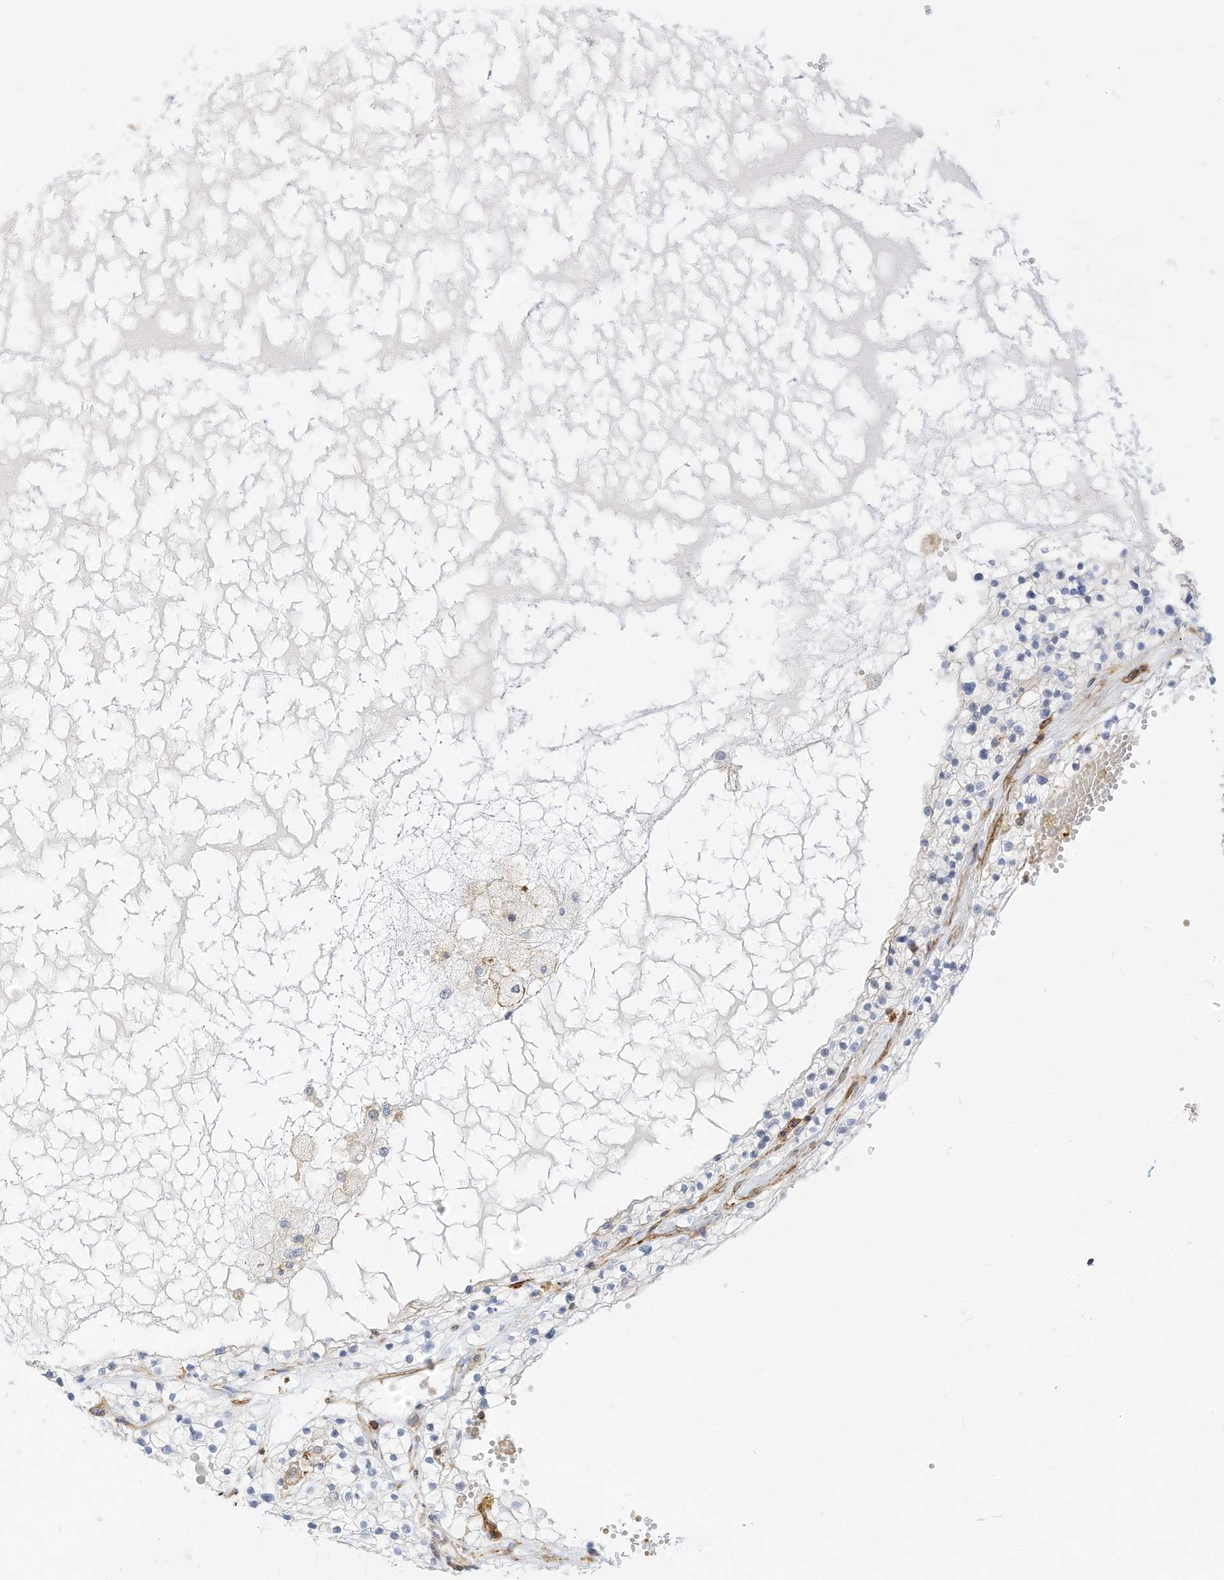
{"staining": {"intensity": "negative", "quantity": "none", "location": "none"}, "tissue": "renal cancer", "cell_type": "Tumor cells", "image_type": "cancer", "snomed": [{"axis": "morphology", "description": "Normal tissue, NOS"}, {"axis": "morphology", "description": "Adenocarcinoma, NOS"}, {"axis": "topography", "description": "Kidney"}], "caption": "DAB immunohistochemical staining of human renal adenocarcinoma exhibits no significant expression in tumor cells.", "gene": "TXNDC9", "patient": {"sex": "male", "age": 68}}